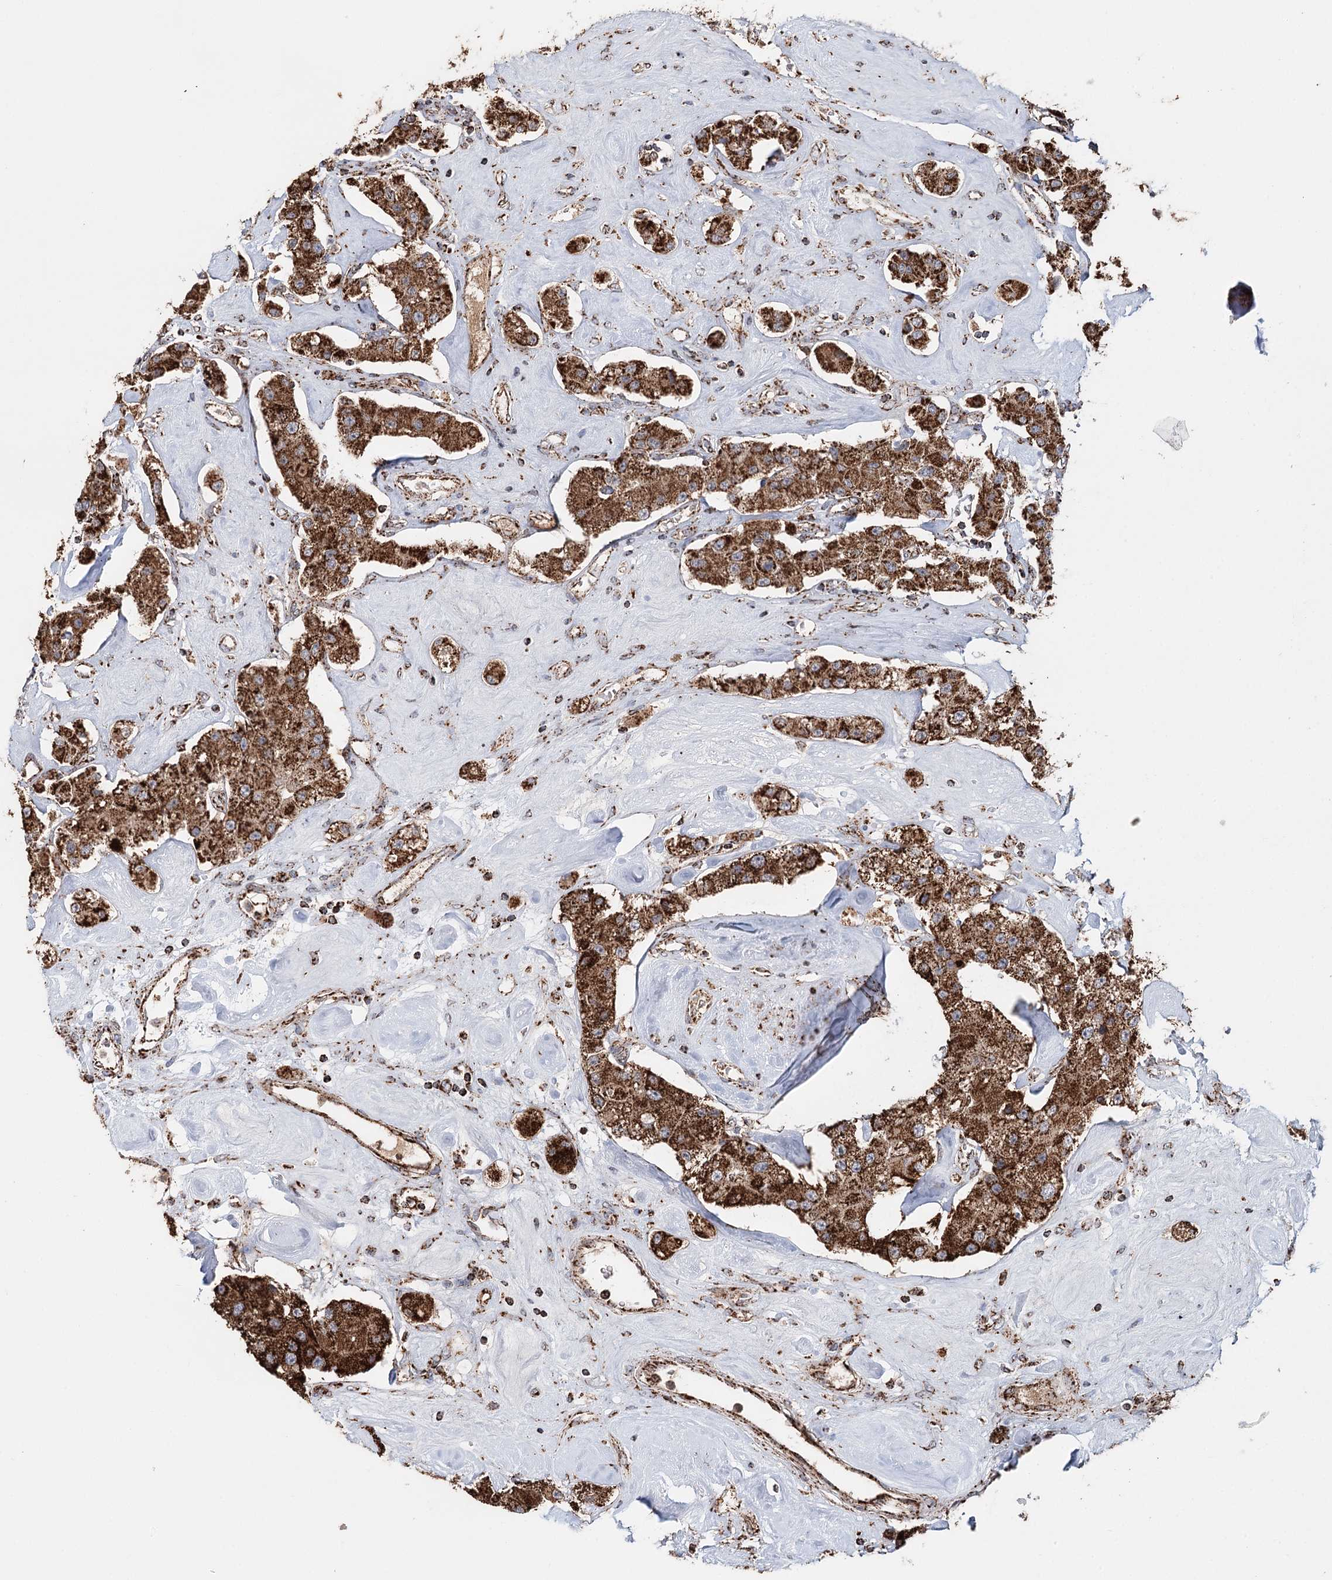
{"staining": {"intensity": "strong", "quantity": ">75%", "location": "cytoplasmic/membranous"}, "tissue": "carcinoid", "cell_type": "Tumor cells", "image_type": "cancer", "snomed": [{"axis": "morphology", "description": "Carcinoid, malignant, NOS"}, {"axis": "topography", "description": "Pancreas"}], "caption": "Immunohistochemical staining of human carcinoid exhibits high levels of strong cytoplasmic/membranous protein positivity in about >75% of tumor cells.", "gene": "APH1A", "patient": {"sex": "male", "age": 41}}